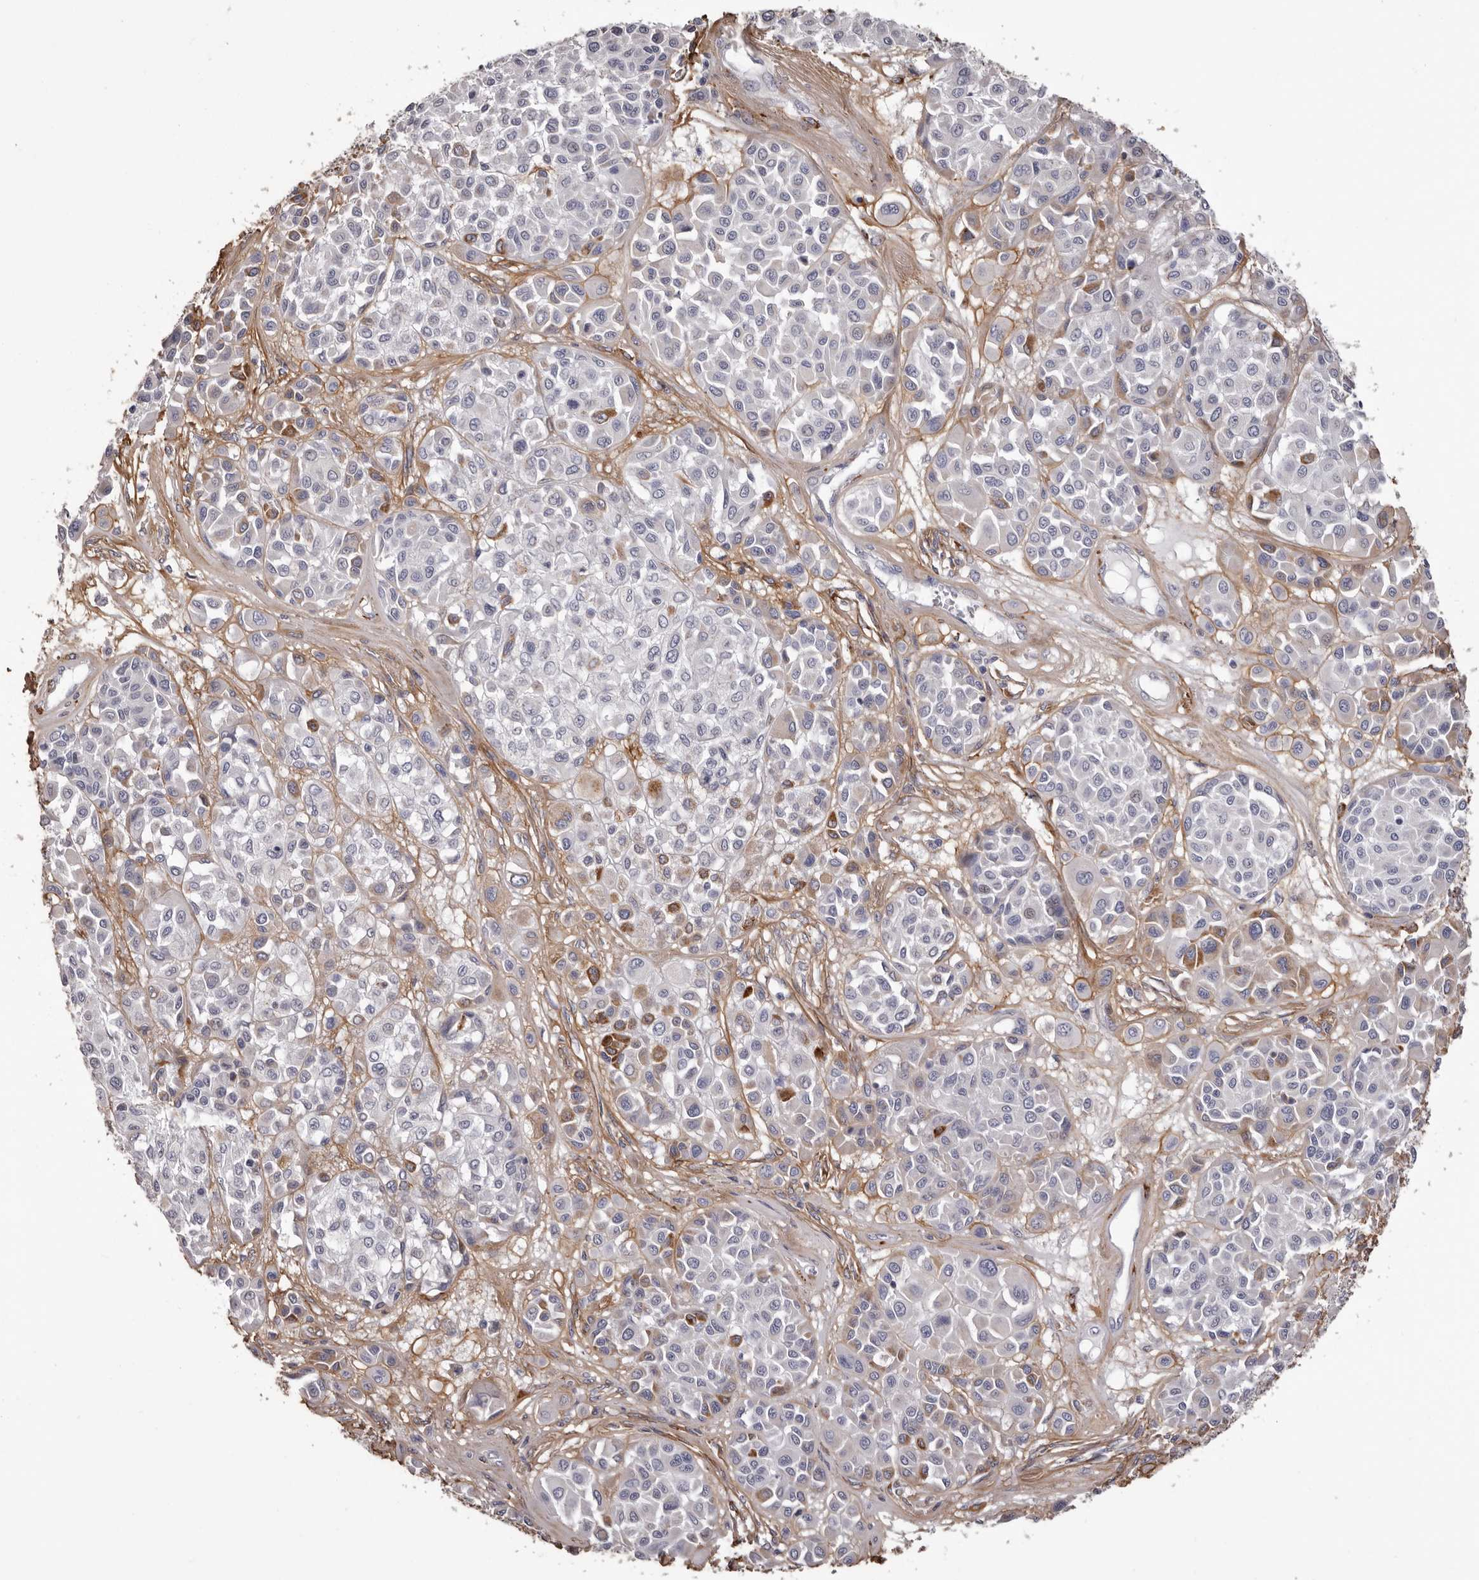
{"staining": {"intensity": "negative", "quantity": "none", "location": "none"}, "tissue": "melanoma", "cell_type": "Tumor cells", "image_type": "cancer", "snomed": [{"axis": "morphology", "description": "Malignant melanoma, Metastatic site"}, {"axis": "topography", "description": "Soft tissue"}], "caption": "DAB immunohistochemical staining of malignant melanoma (metastatic site) reveals no significant staining in tumor cells. Nuclei are stained in blue.", "gene": "COL6A1", "patient": {"sex": "male", "age": 41}}